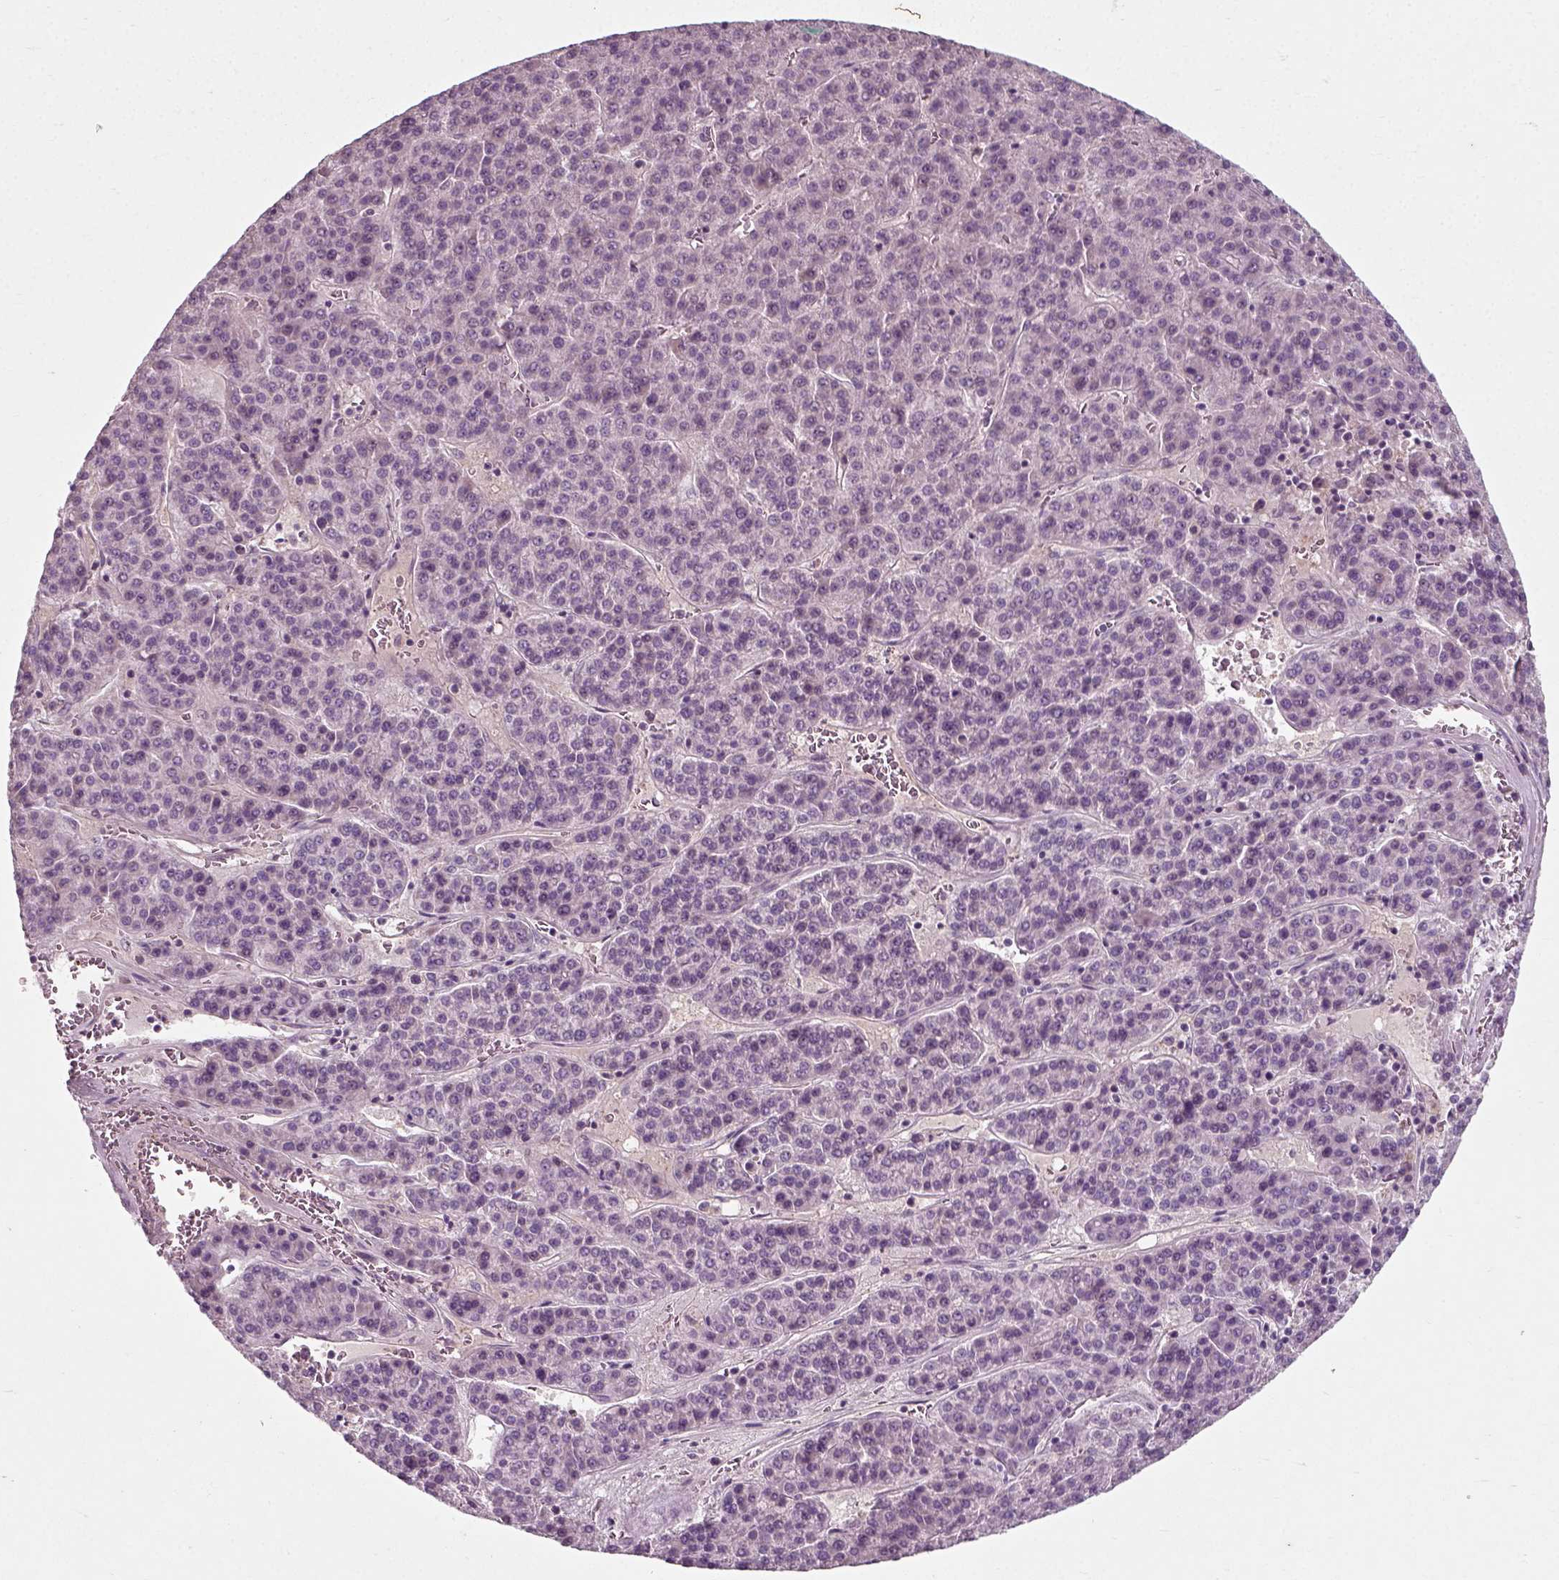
{"staining": {"intensity": "negative", "quantity": "none", "location": "none"}, "tissue": "liver cancer", "cell_type": "Tumor cells", "image_type": "cancer", "snomed": [{"axis": "morphology", "description": "Carcinoma, Hepatocellular, NOS"}, {"axis": "topography", "description": "Liver"}], "caption": "This is an IHC image of human liver cancer (hepatocellular carcinoma). There is no expression in tumor cells.", "gene": "RND2", "patient": {"sex": "female", "age": 58}}